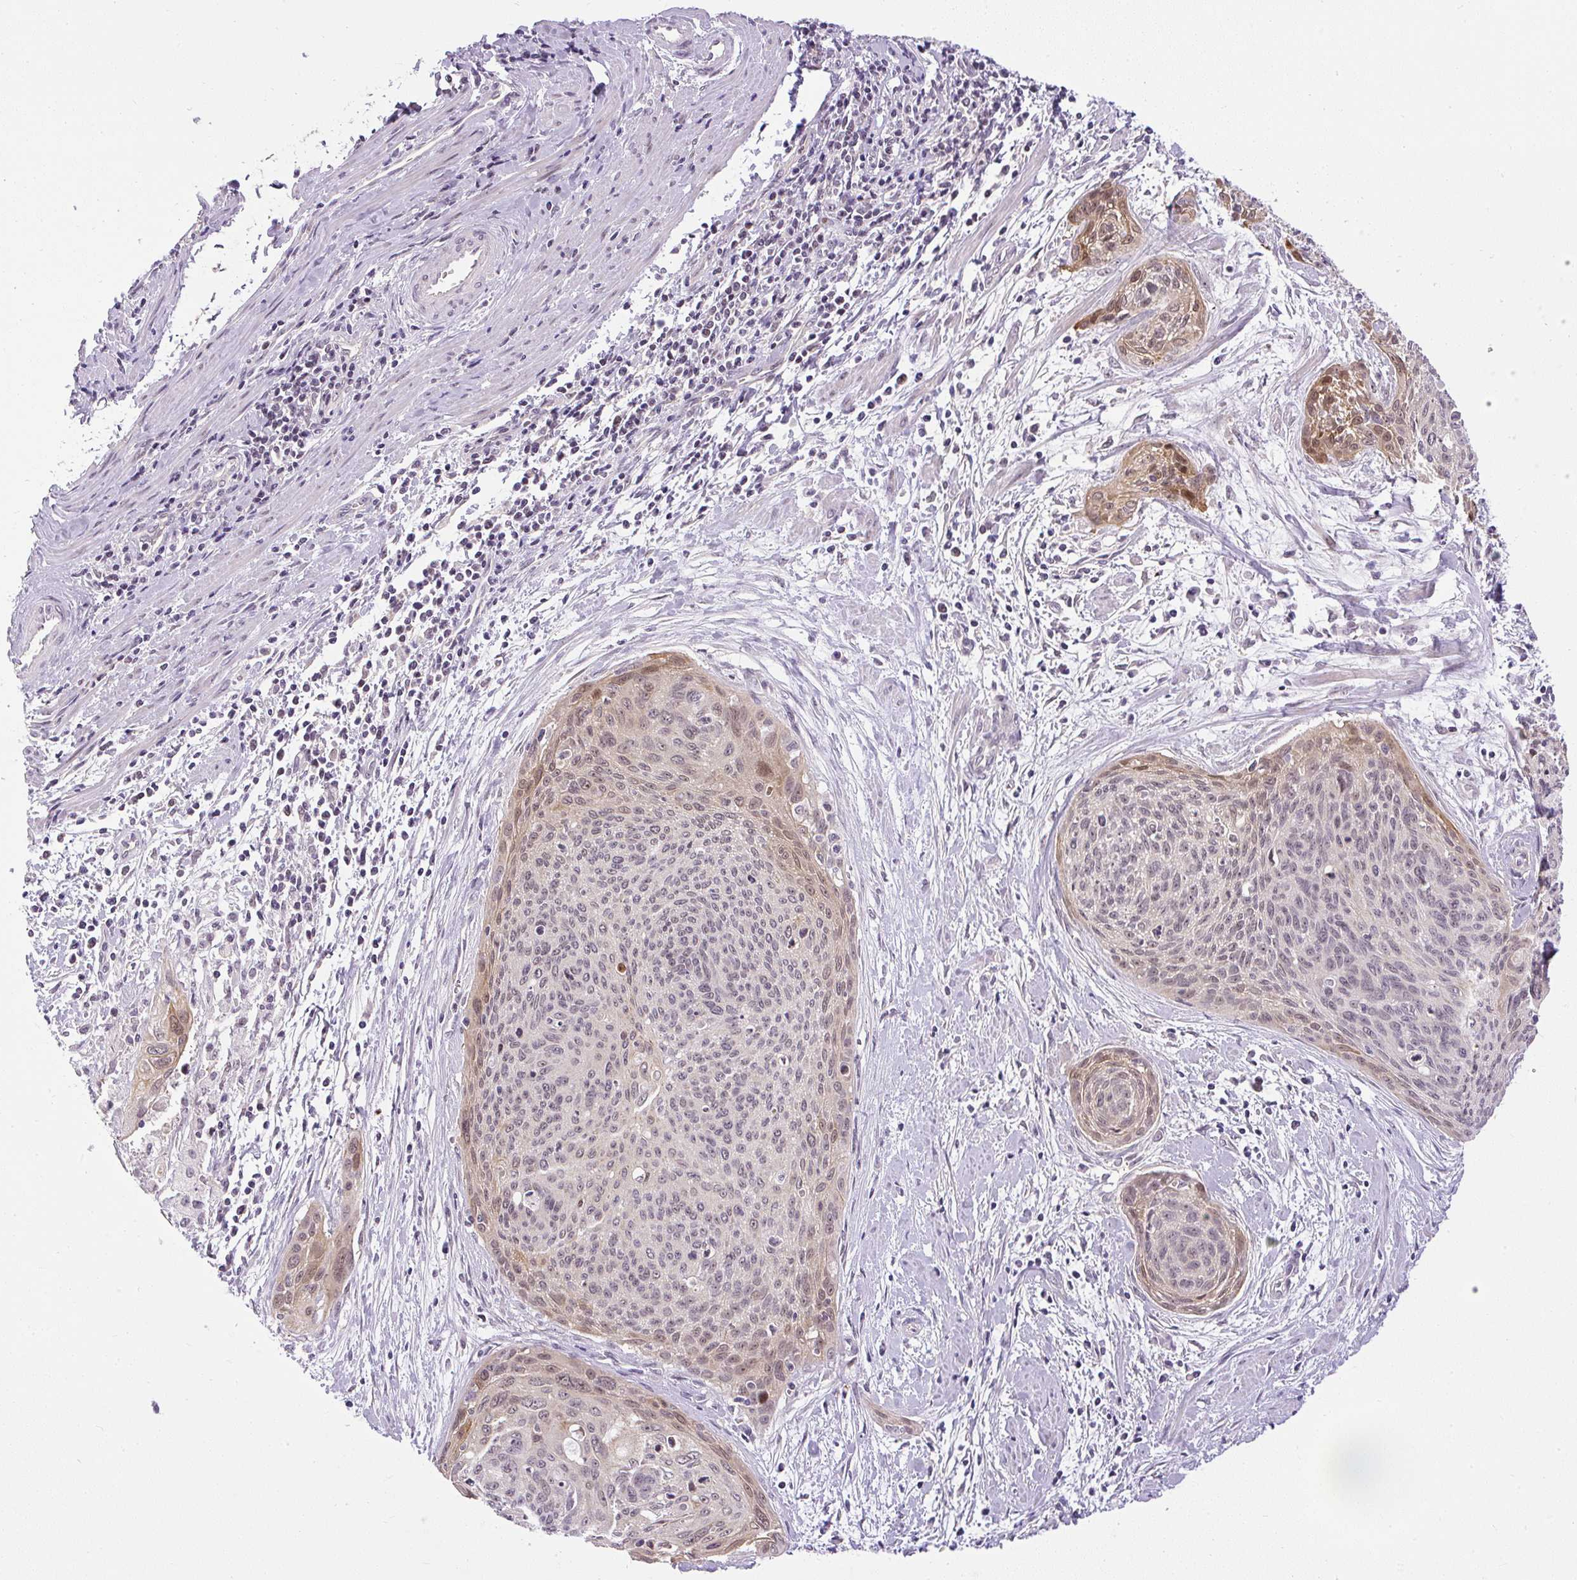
{"staining": {"intensity": "moderate", "quantity": "<25%", "location": "cytoplasmic/membranous,nuclear"}, "tissue": "cervical cancer", "cell_type": "Tumor cells", "image_type": "cancer", "snomed": [{"axis": "morphology", "description": "Squamous cell carcinoma, NOS"}, {"axis": "topography", "description": "Cervix"}], "caption": "Protein expression analysis of human squamous cell carcinoma (cervical) reveals moderate cytoplasmic/membranous and nuclear expression in approximately <25% of tumor cells.", "gene": "FAM117B", "patient": {"sex": "female", "age": 55}}